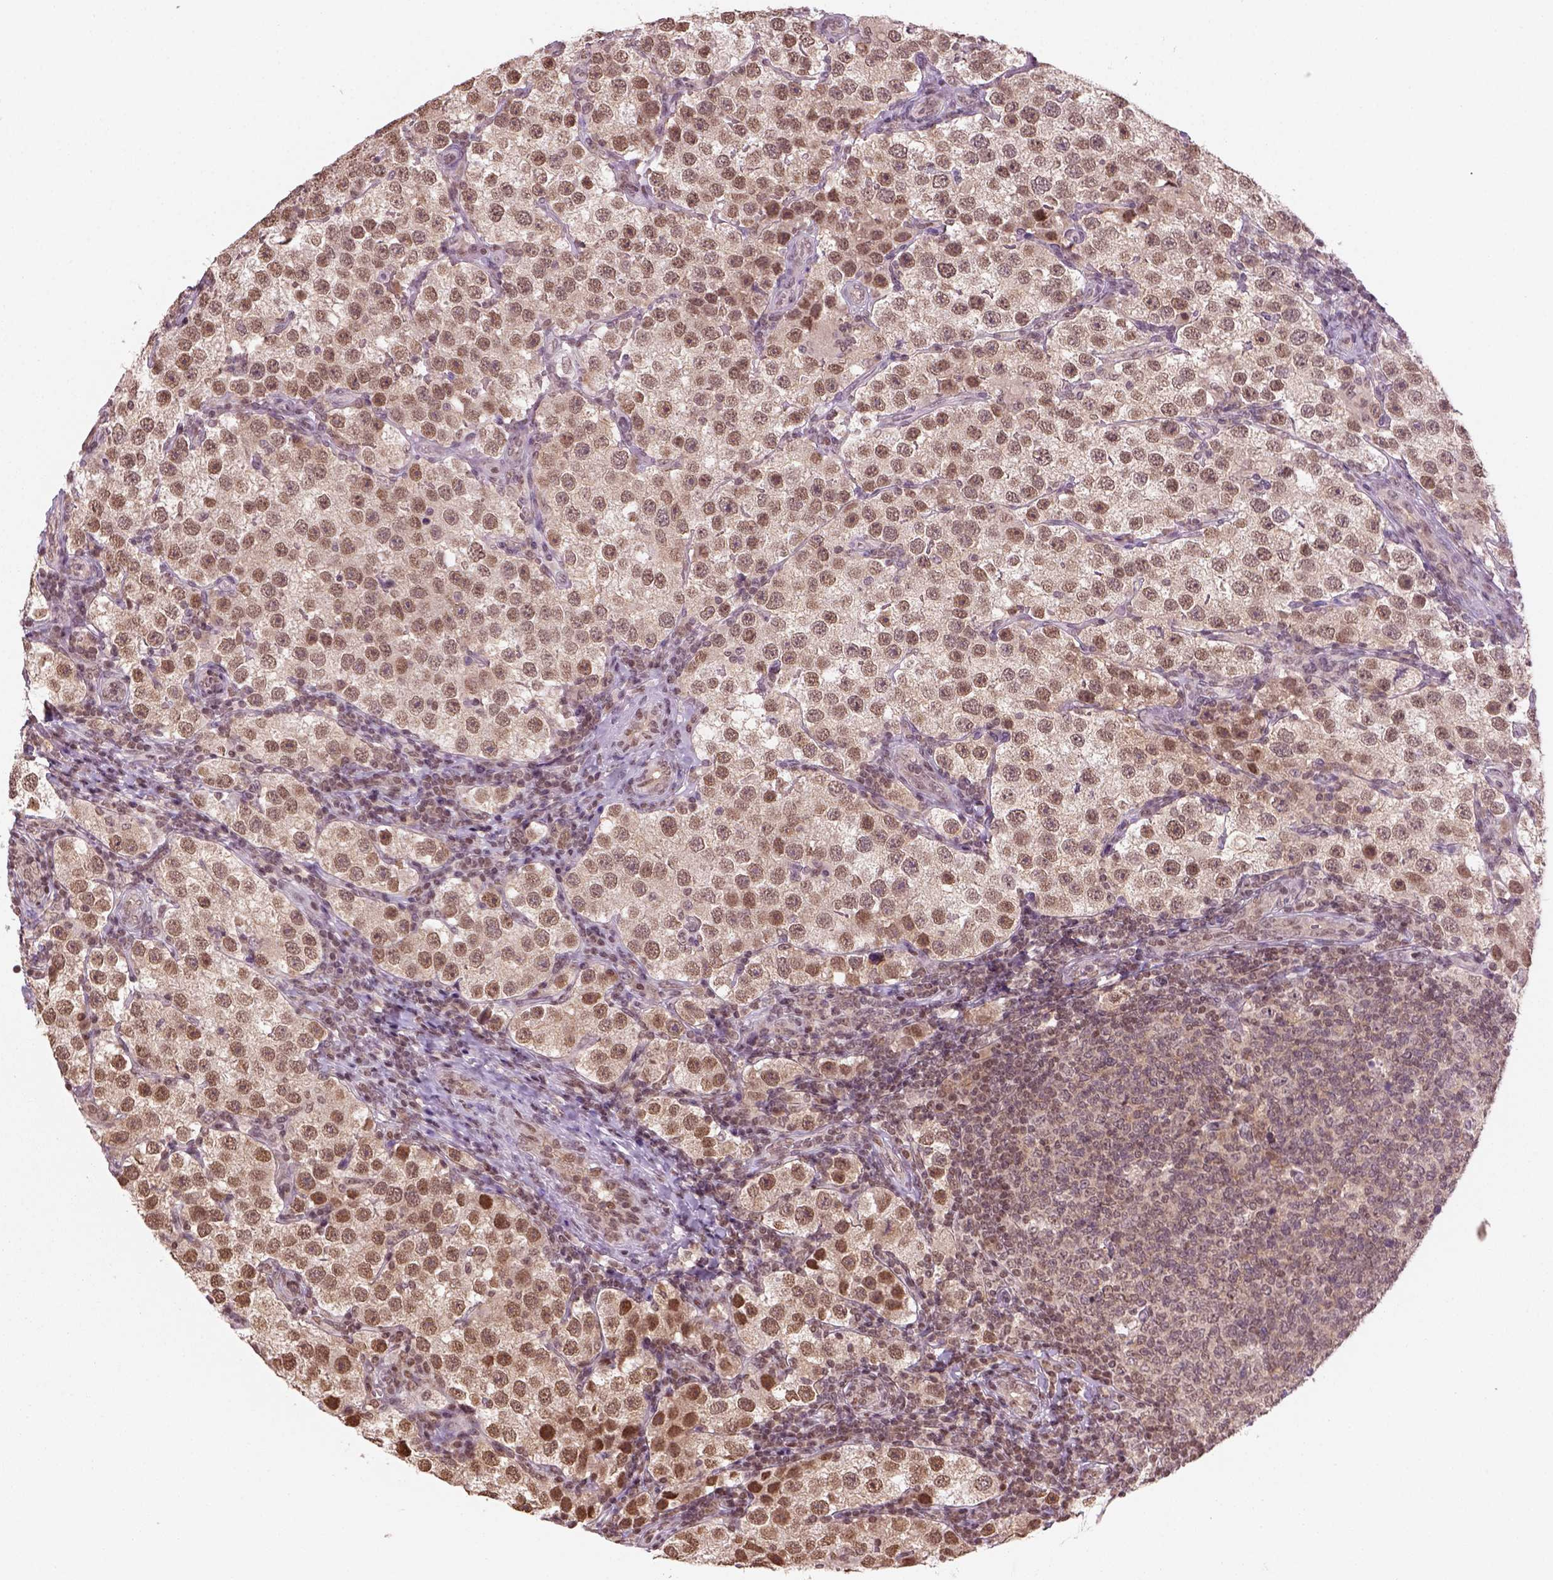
{"staining": {"intensity": "moderate", "quantity": ">75%", "location": "nuclear"}, "tissue": "testis cancer", "cell_type": "Tumor cells", "image_type": "cancer", "snomed": [{"axis": "morphology", "description": "Seminoma, NOS"}, {"axis": "topography", "description": "Testis"}], "caption": "Immunohistochemical staining of seminoma (testis) demonstrates medium levels of moderate nuclear protein staining in about >75% of tumor cells. Immunohistochemistry stains the protein in brown and the nuclei are stained blue.", "gene": "GOT1", "patient": {"sex": "male", "age": 37}}